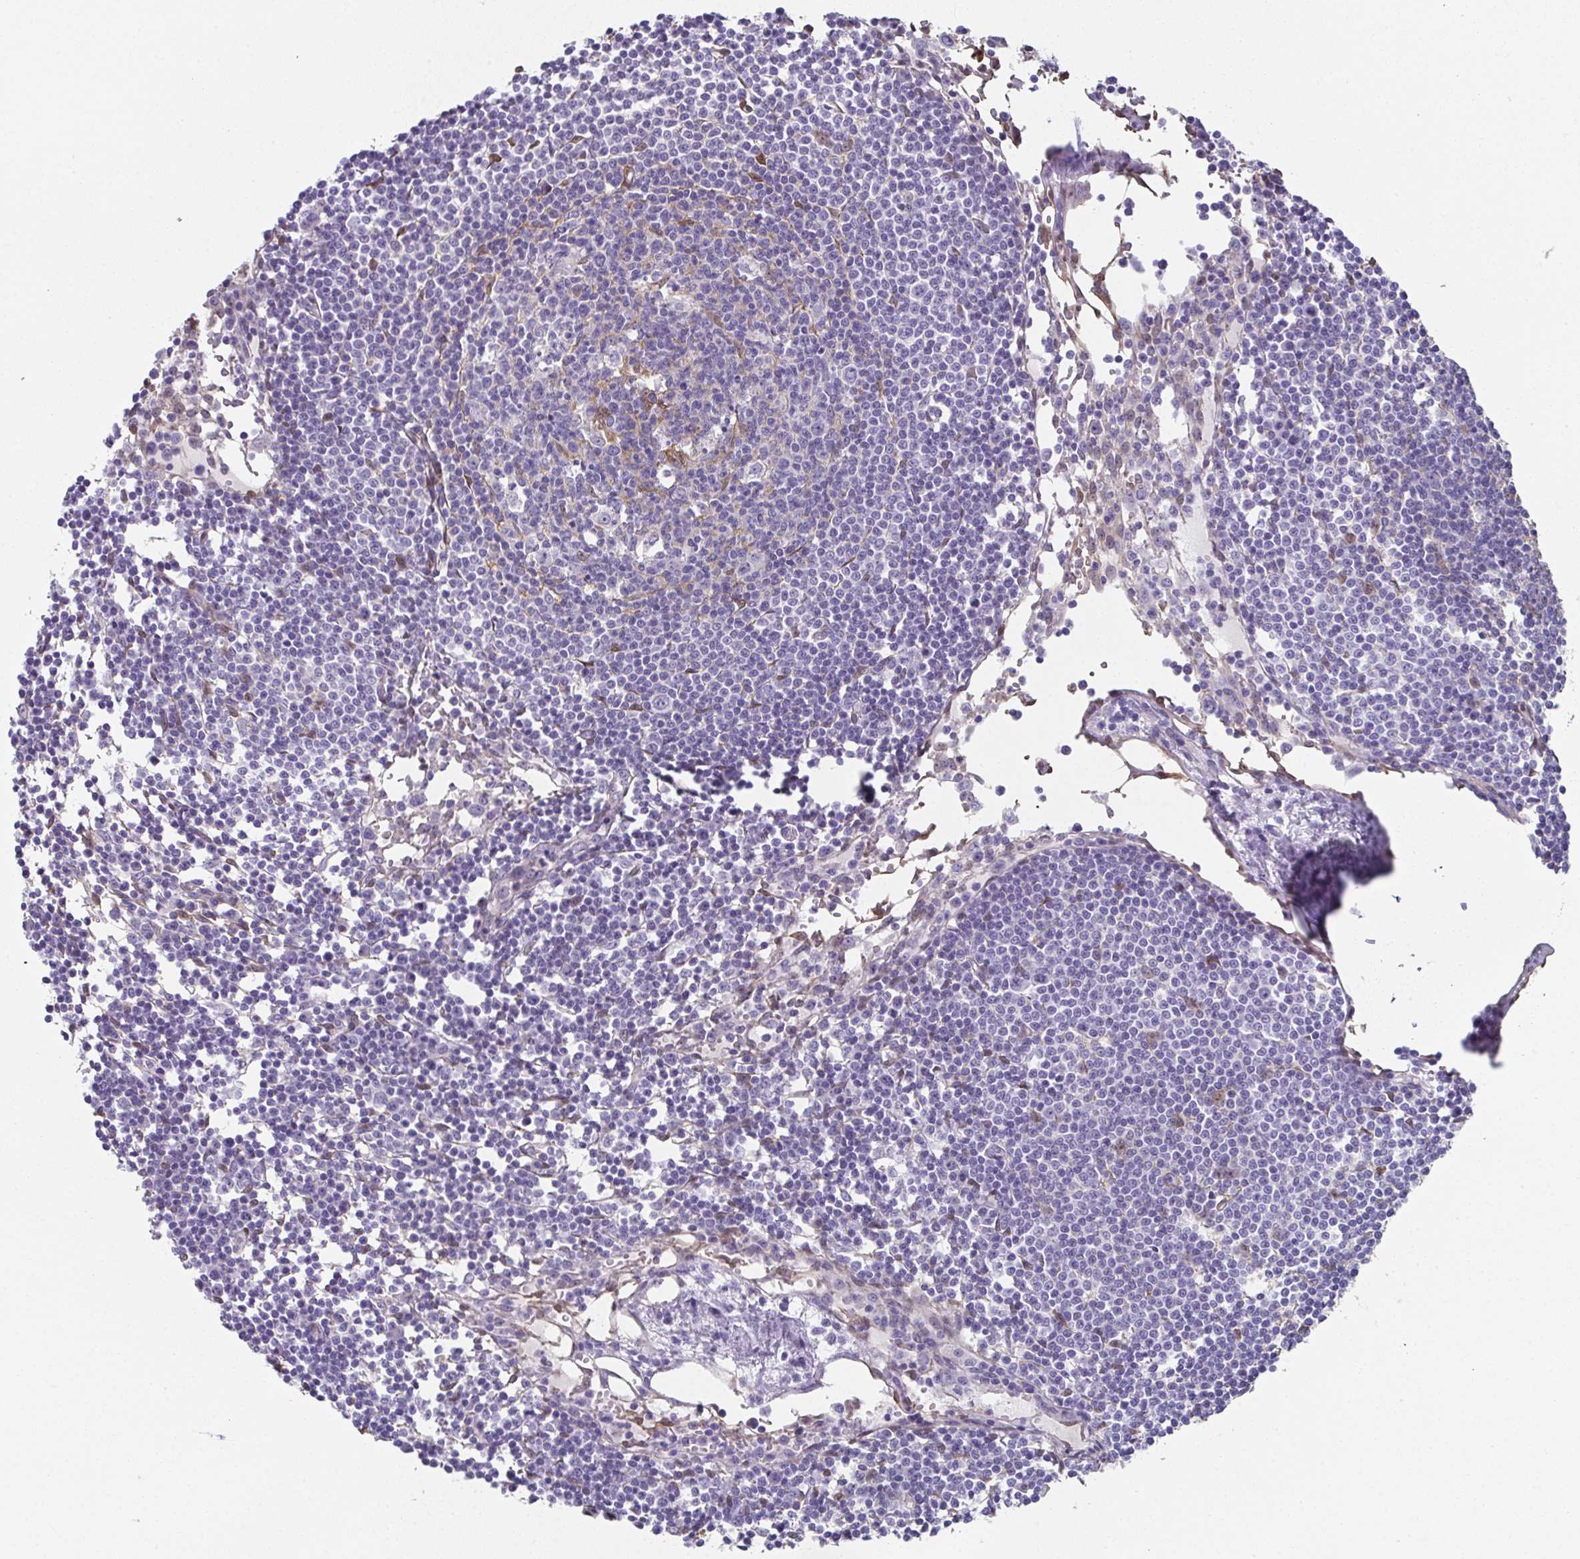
{"staining": {"intensity": "negative", "quantity": "none", "location": "none"}, "tissue": "lymph node", "cell_type": "Germinal center cells", "image_type": "normal", "snomed": [{"axis": "morphology", "description": "Normal tissue, NOS"}, {"axis": "topography", "description": "Lymph node"}], "caption": "Germinal center cells show no significant expression in unremarkable lymph node. The staining was performed using DAB (3,3'-diaminobenzidine) to visualize the protein expression in brown, while the nuclei were stained in blue with hematoxylin (Magnification: 20x).", "gene": "RBP1", "patient": {"sex": "female", "age": 78}}